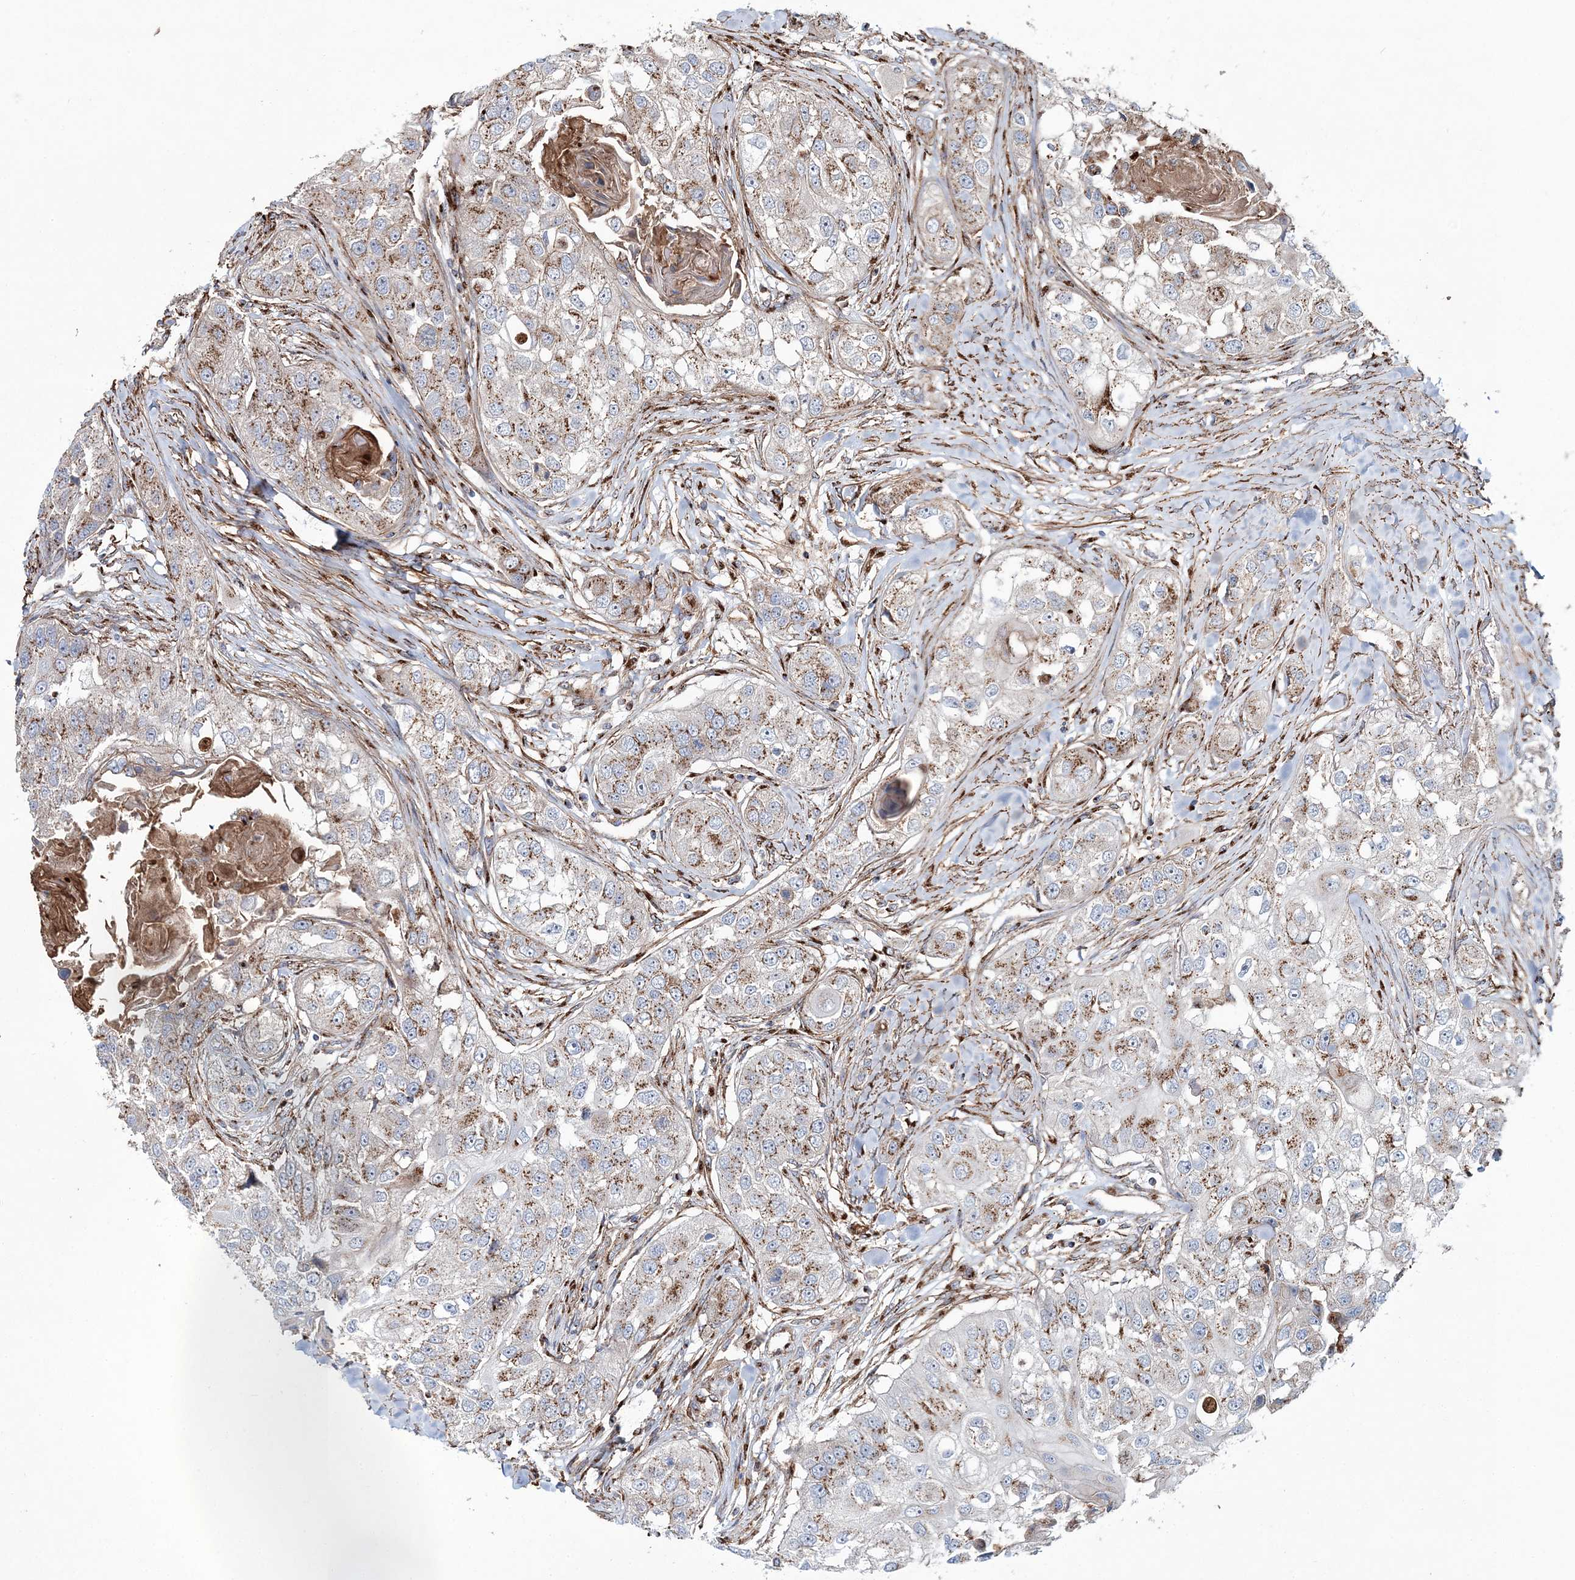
{"staining": {"intensity": "moderate", "quantity": ">75%", "location": "cytoplasmic/membranous"}, "tissue": "head and neck cancer", "cell_type": "Tumor cells", "image_type": "cancer", "snomed": [{"axis": "morphology", "description": "Normal tissue, NOS"}, {"axis": "morphology", "description": "Squamous cell carcinoma, NOS"}, {"axis": "topography", "description": "Skeletal muscle"}, {"axis": "topography", "description": "Head-Neck"}], "caption": "IHC photomicrograph of head and neck cancer (squamous cell carcinoma) stained for a protein (brown), which displays medium levels of moderate cytoplasmic/membranous positivity in about >75% of tumor cells.", "gene": "MAN1A2", "patient": {"sex": "male", "age": 51}}